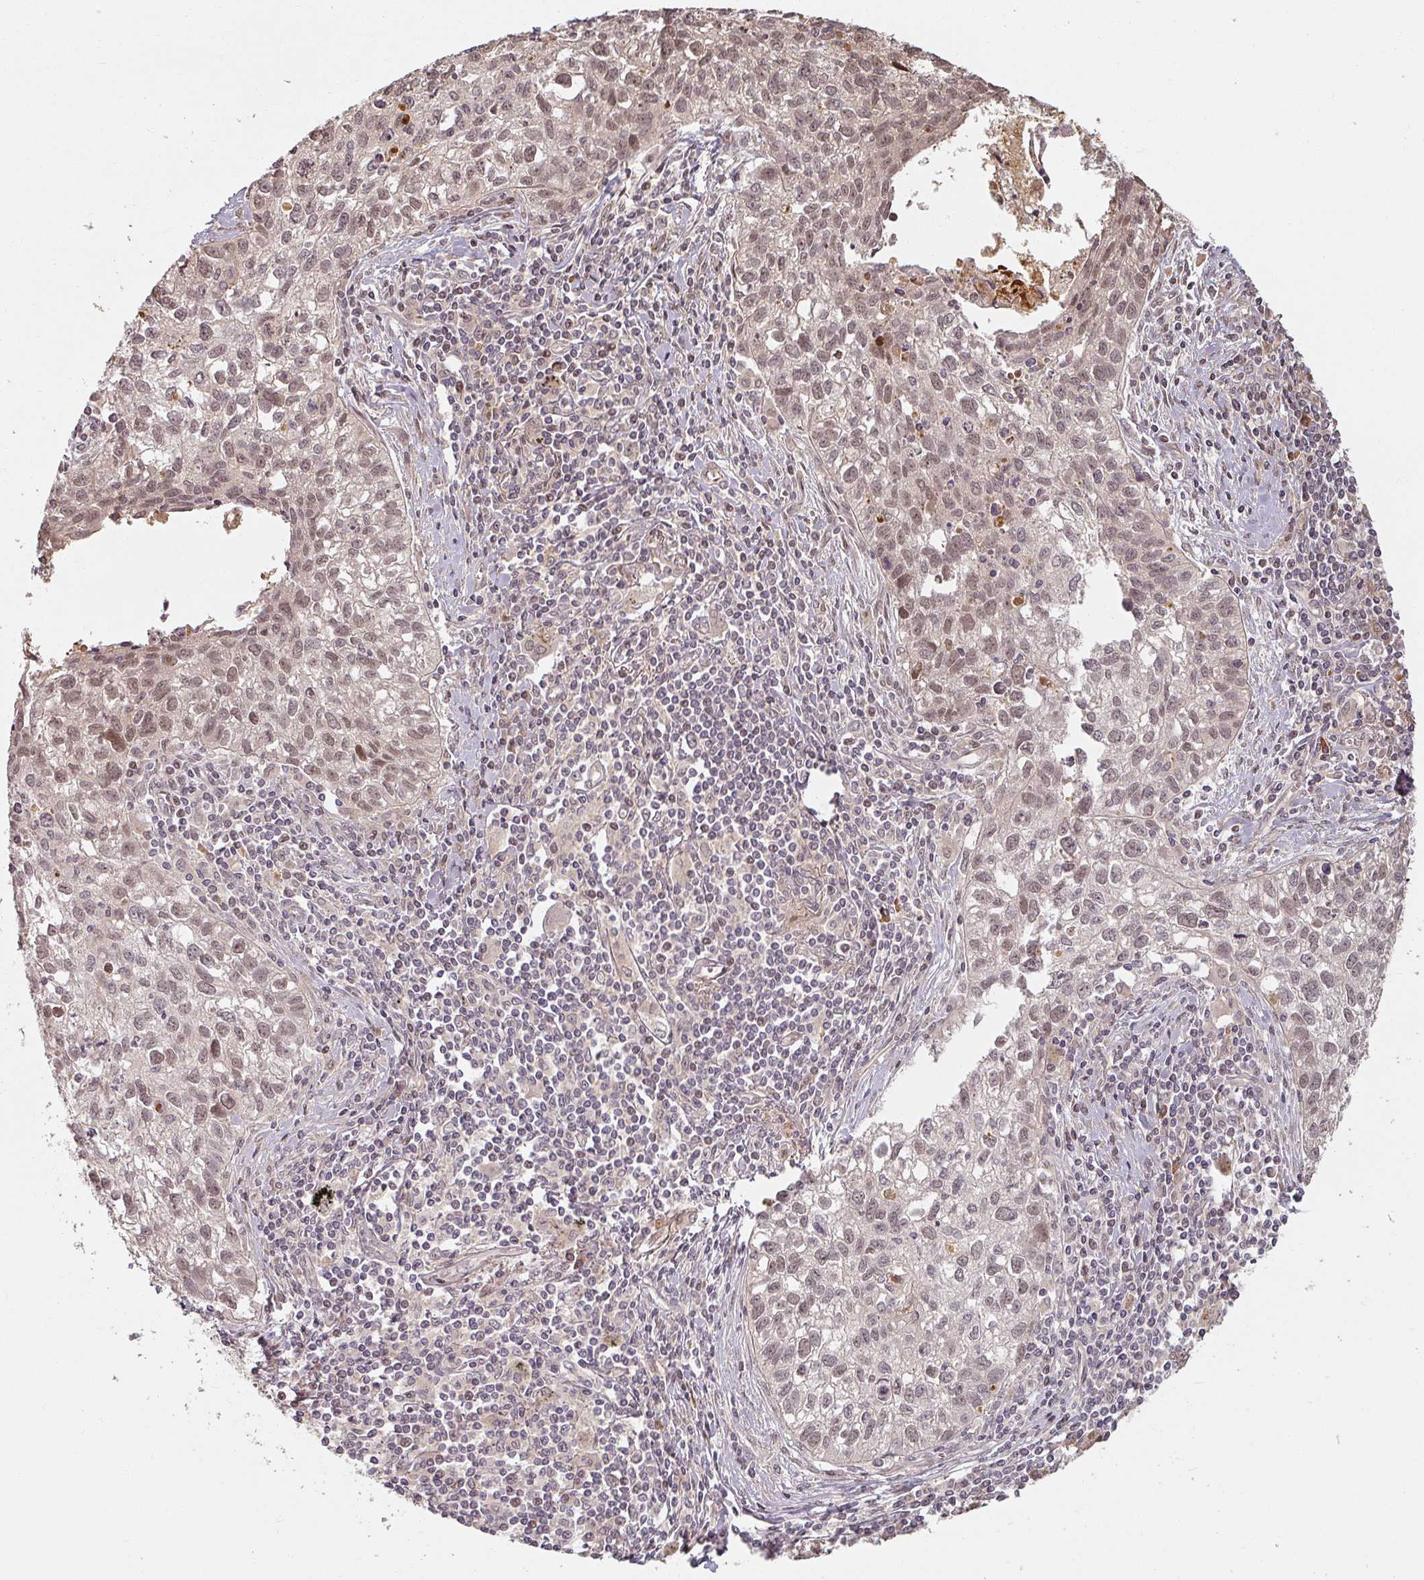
{"staining": {"intensity": "moderate", "quantity": "25%-75%", "location": "nuclear"}, "tissue": "lung cancer", "cell_type": "Tumor cells", "image_type": "cancer", "snomed": [{"axis": "morphology", "description": "Squamous cell carcinoma, NOS"}, {"axis": "topography", "description": "Lung"}], "caption": "Lung cancer (squamous cell carcinoma) stained with a brown dye exhibits moderate nuclear positive staining in approximately 25%-75% of tumor cells.", "gene": "MED19", "patient": {"sex": "male", "age": 74}}